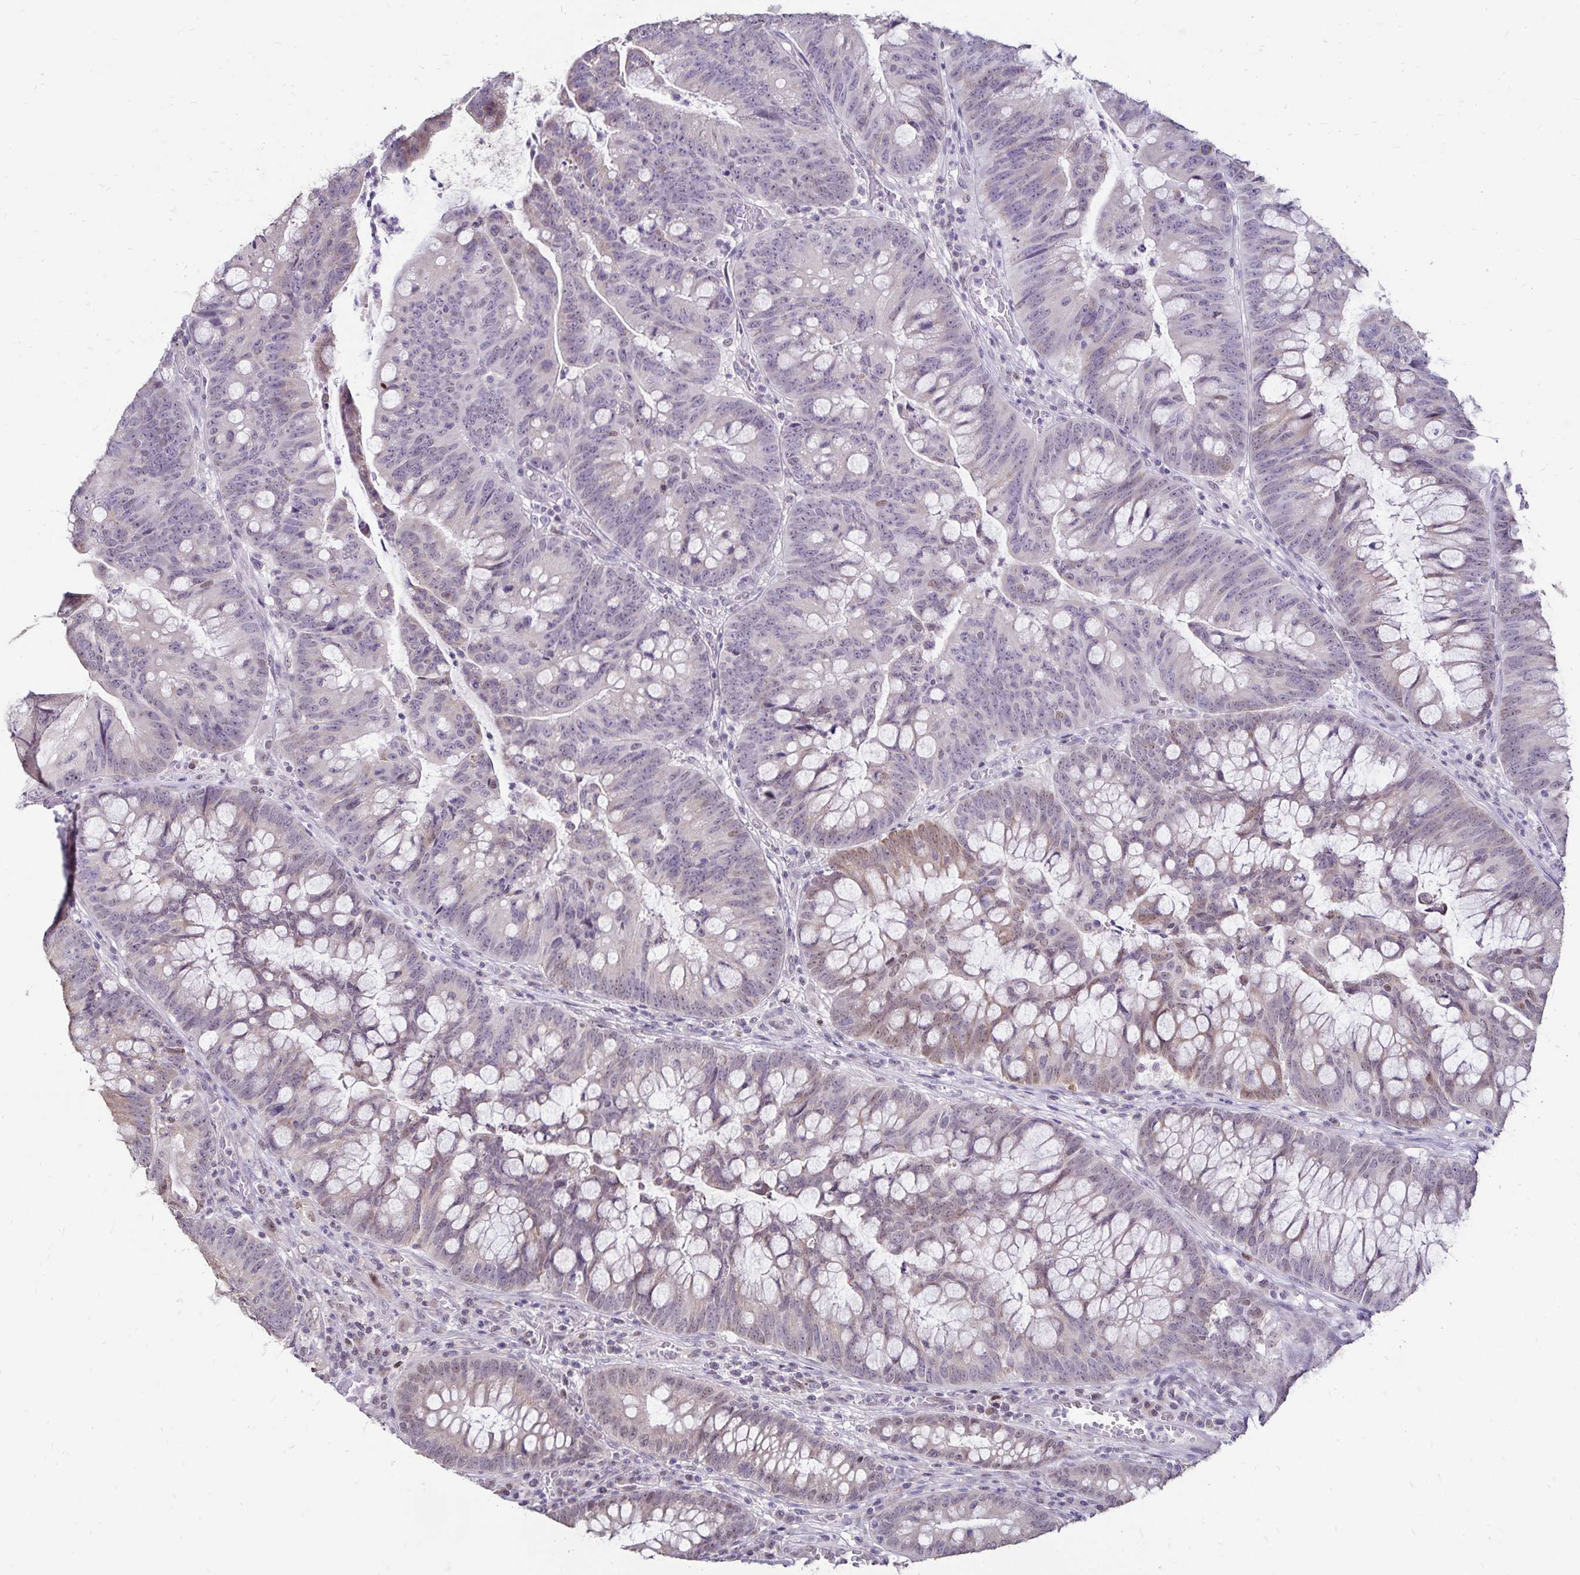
{"staining": {"intensity": "weak", "quantity": "<25%", "location": "cytoplasmic/membranous"}, "tissue": "colorectal cancer", "cell_type": "Tumor cells", "image_type": "cancer", "snomed": [{"axis": "morphology", "description": "Adenocarcinoma, NOS"}, {"axis": "topography", "description": "Colon"}], "caption": "This is an immunohistochemistry (IHC) histopathology image of adenocarcinoma (colorectal). There is no positivity in tumor cells.", "gene": "POLB", "patient": {"sex": "male", "age": 62}}